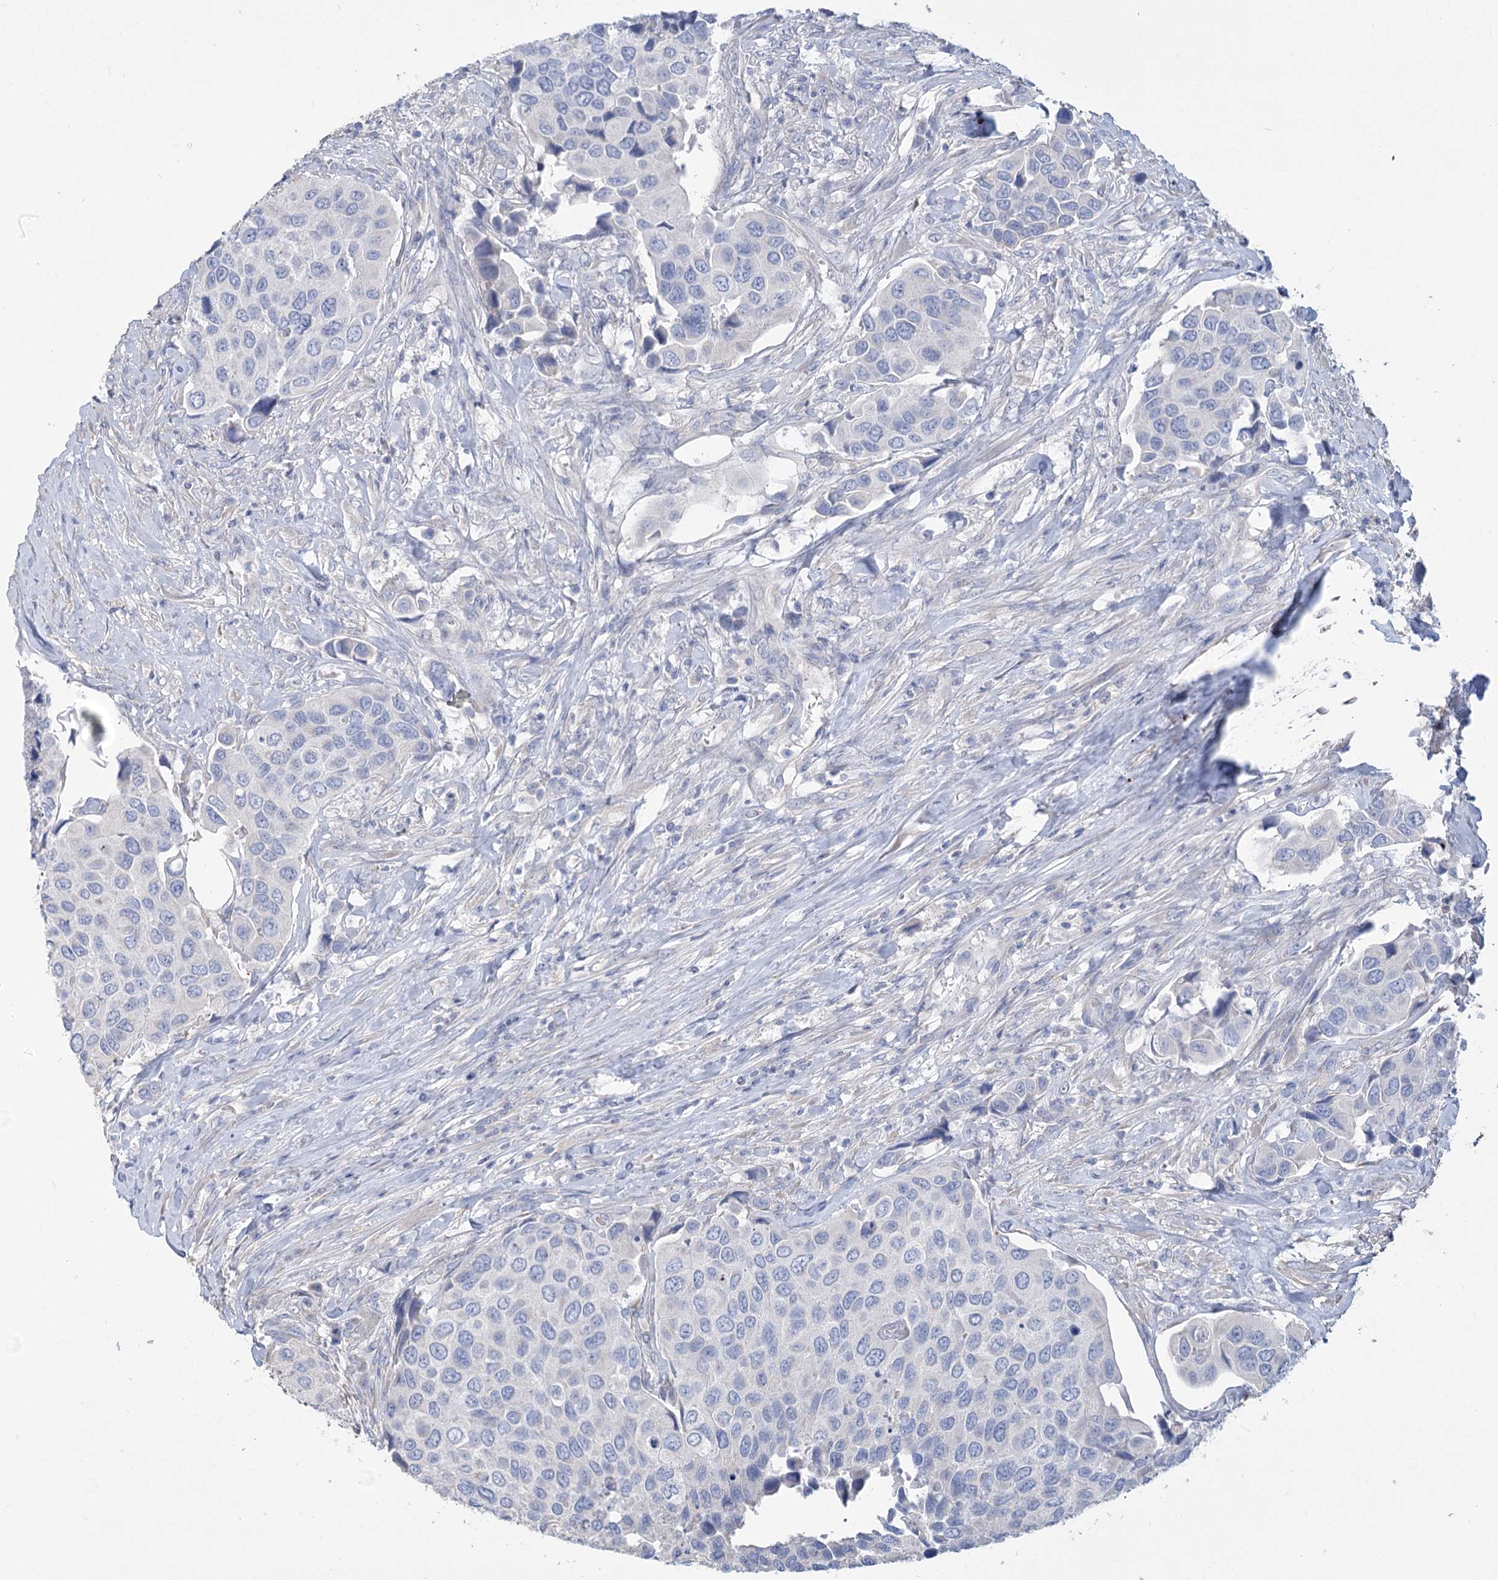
{"staining": {"intensity": "negative", "quantity": "none", "location": "none"}, "tissue": "urothelial cancer", "cell_type": "Tumor cells", "image_type": "cancer", "snomed": [{"axis": "morphology", "description": "Urothelial carcinoma, High grade"}, {"axis": "topography", "description": "Urinary bladder"}], "caption": "IHC of urothelial cancer shows no expression in tumor cells.", "gene": "SLC9A3", "patient": {"sex": "male", "age": 74}}